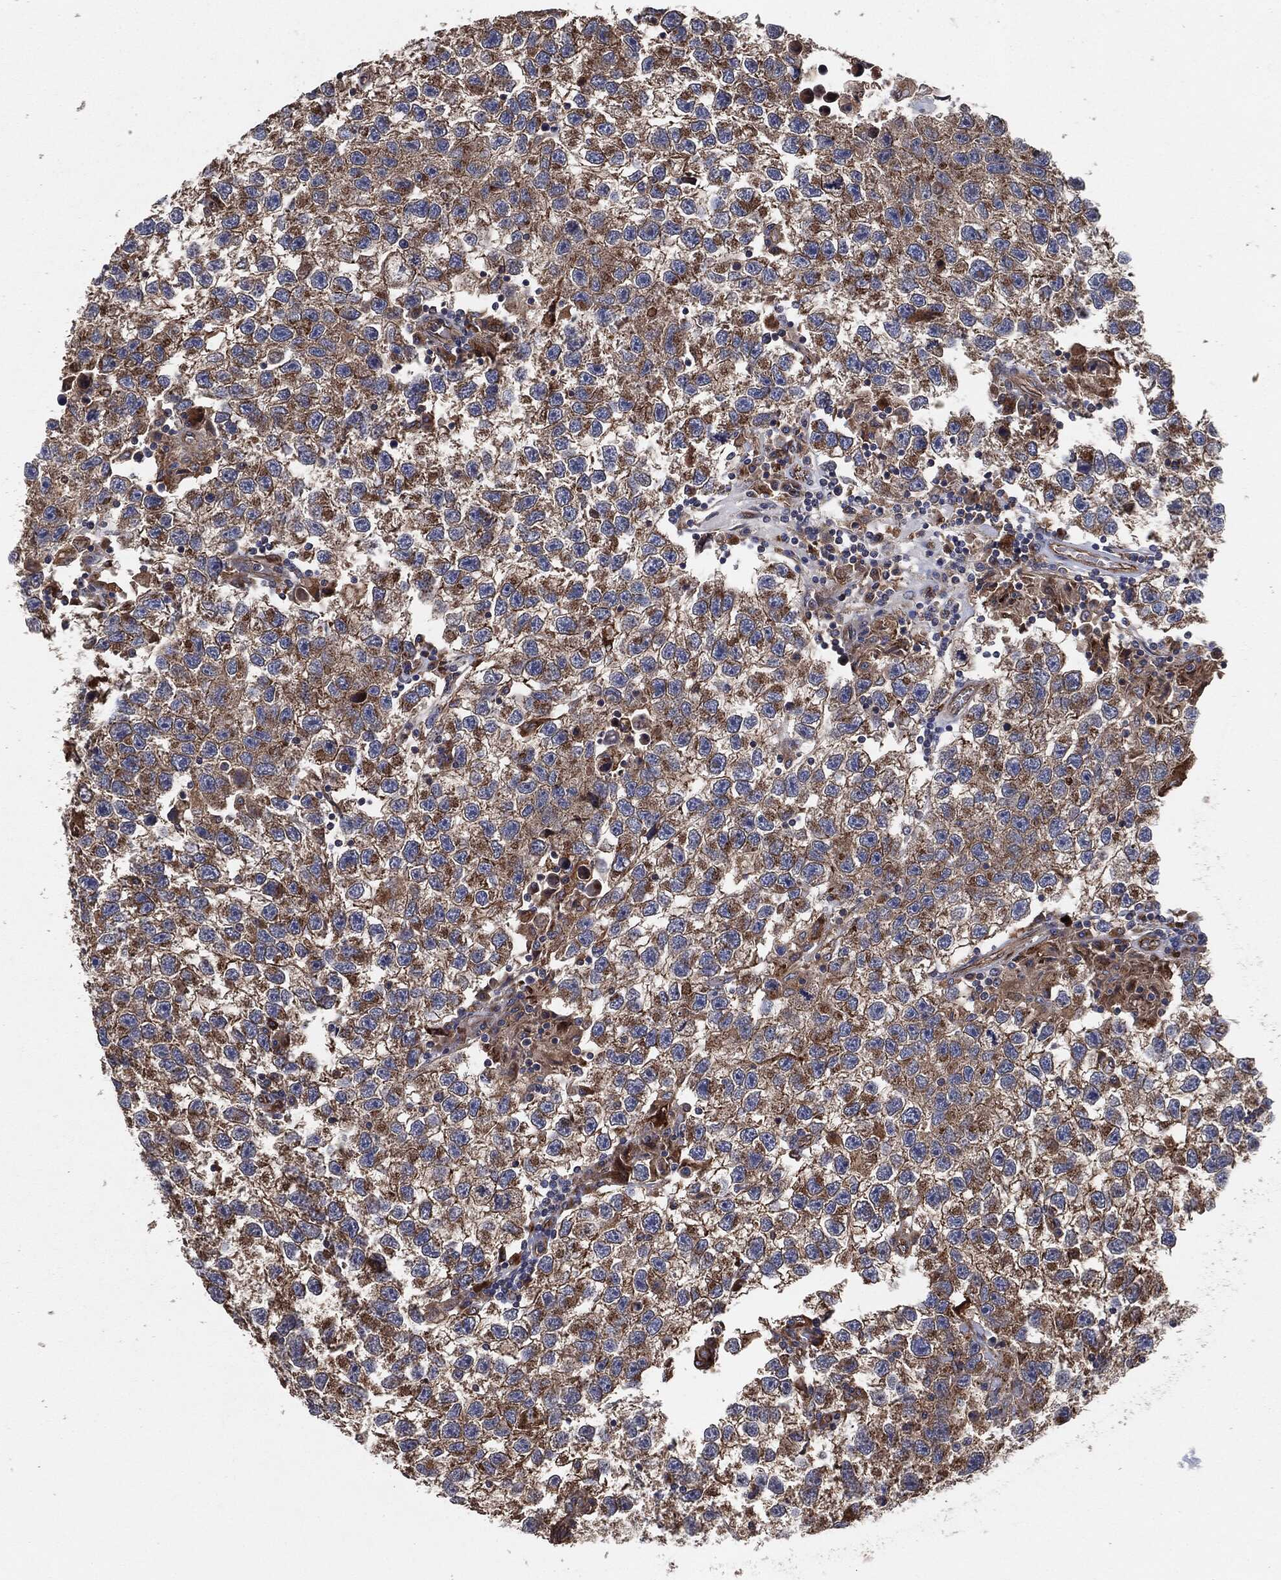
{"staining": {"intensity": "moderate", "quantity": "25%-75%", "location": "cytoplasmic/membranous"}, "tissue": "testis cancer", "cell_type": "Tumor cells", "image_type": "cancer", "snomed": [{"axis": "morphology", "description": "Seminoma, NOS"}, {"axis": "topography", "description": "Testis"}], "caption": "Immunohistochemistry of testis cancer demonstrates medium levels of moderate cytoplasmic/membranous positivity in approximately 25%-75% of tumor cells.", "gene": "CTNNA1", "patient": {"sex": "male", "age": 26}}